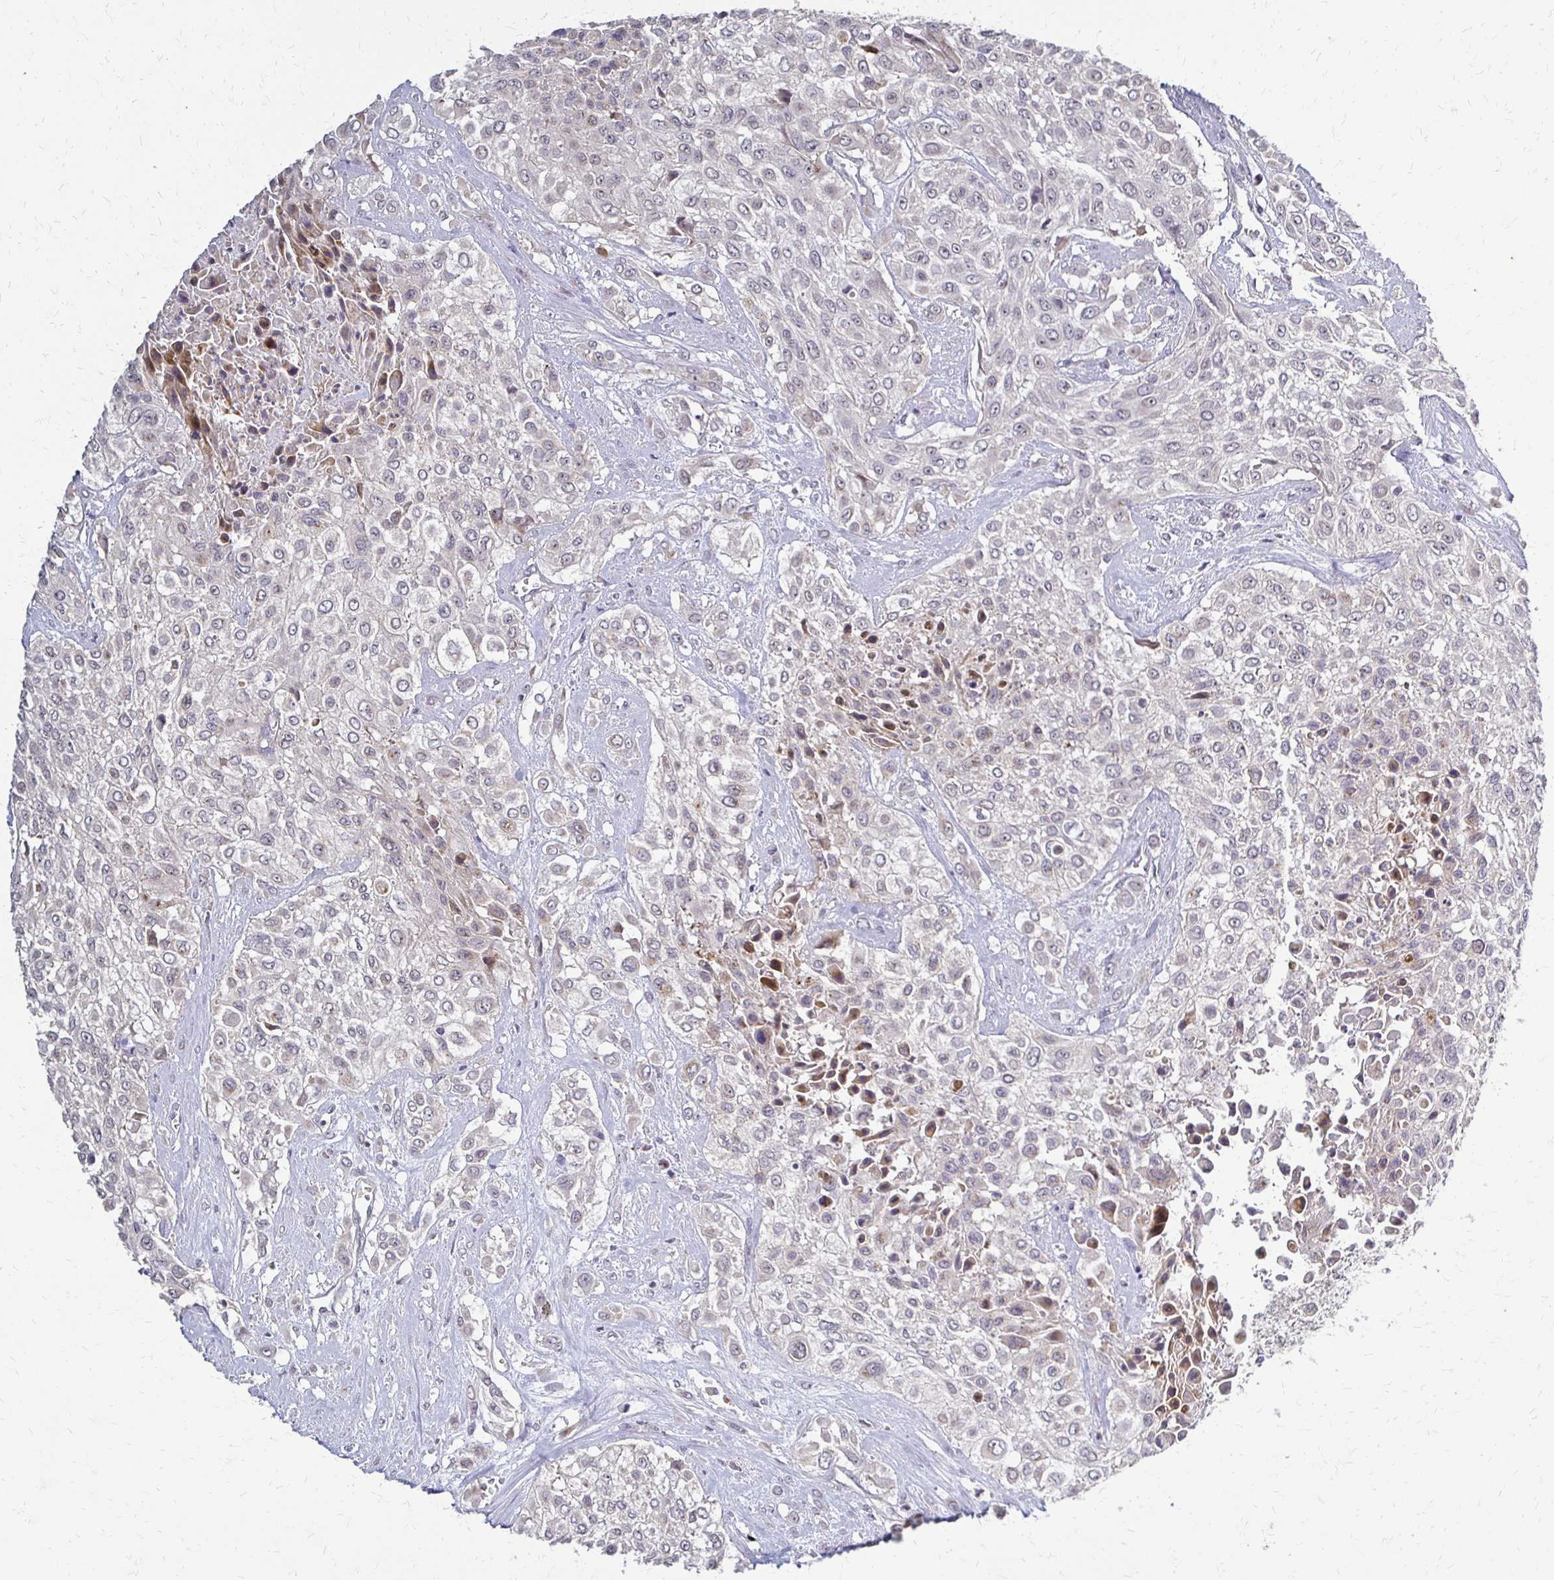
{"staining": {"intensity": "negative", "quantity": "none", "location": "none"}, "tissue": "urothelial cancer", "cell_type": "Tumor cells", "image_type": "cancer", "snomed": [{"axis": "morphology", "description": "Urothelial carcinoma, High grade"}, {"axis": "topography", "description": "Urinary bladder"}], "caption": "Immunohistochemical staining of human high-grade urothelial carcinoma reveals no significant staining in tumor cells.", "gene": "SLC9A9", "patient": {"sex": "male", "age": 57}}